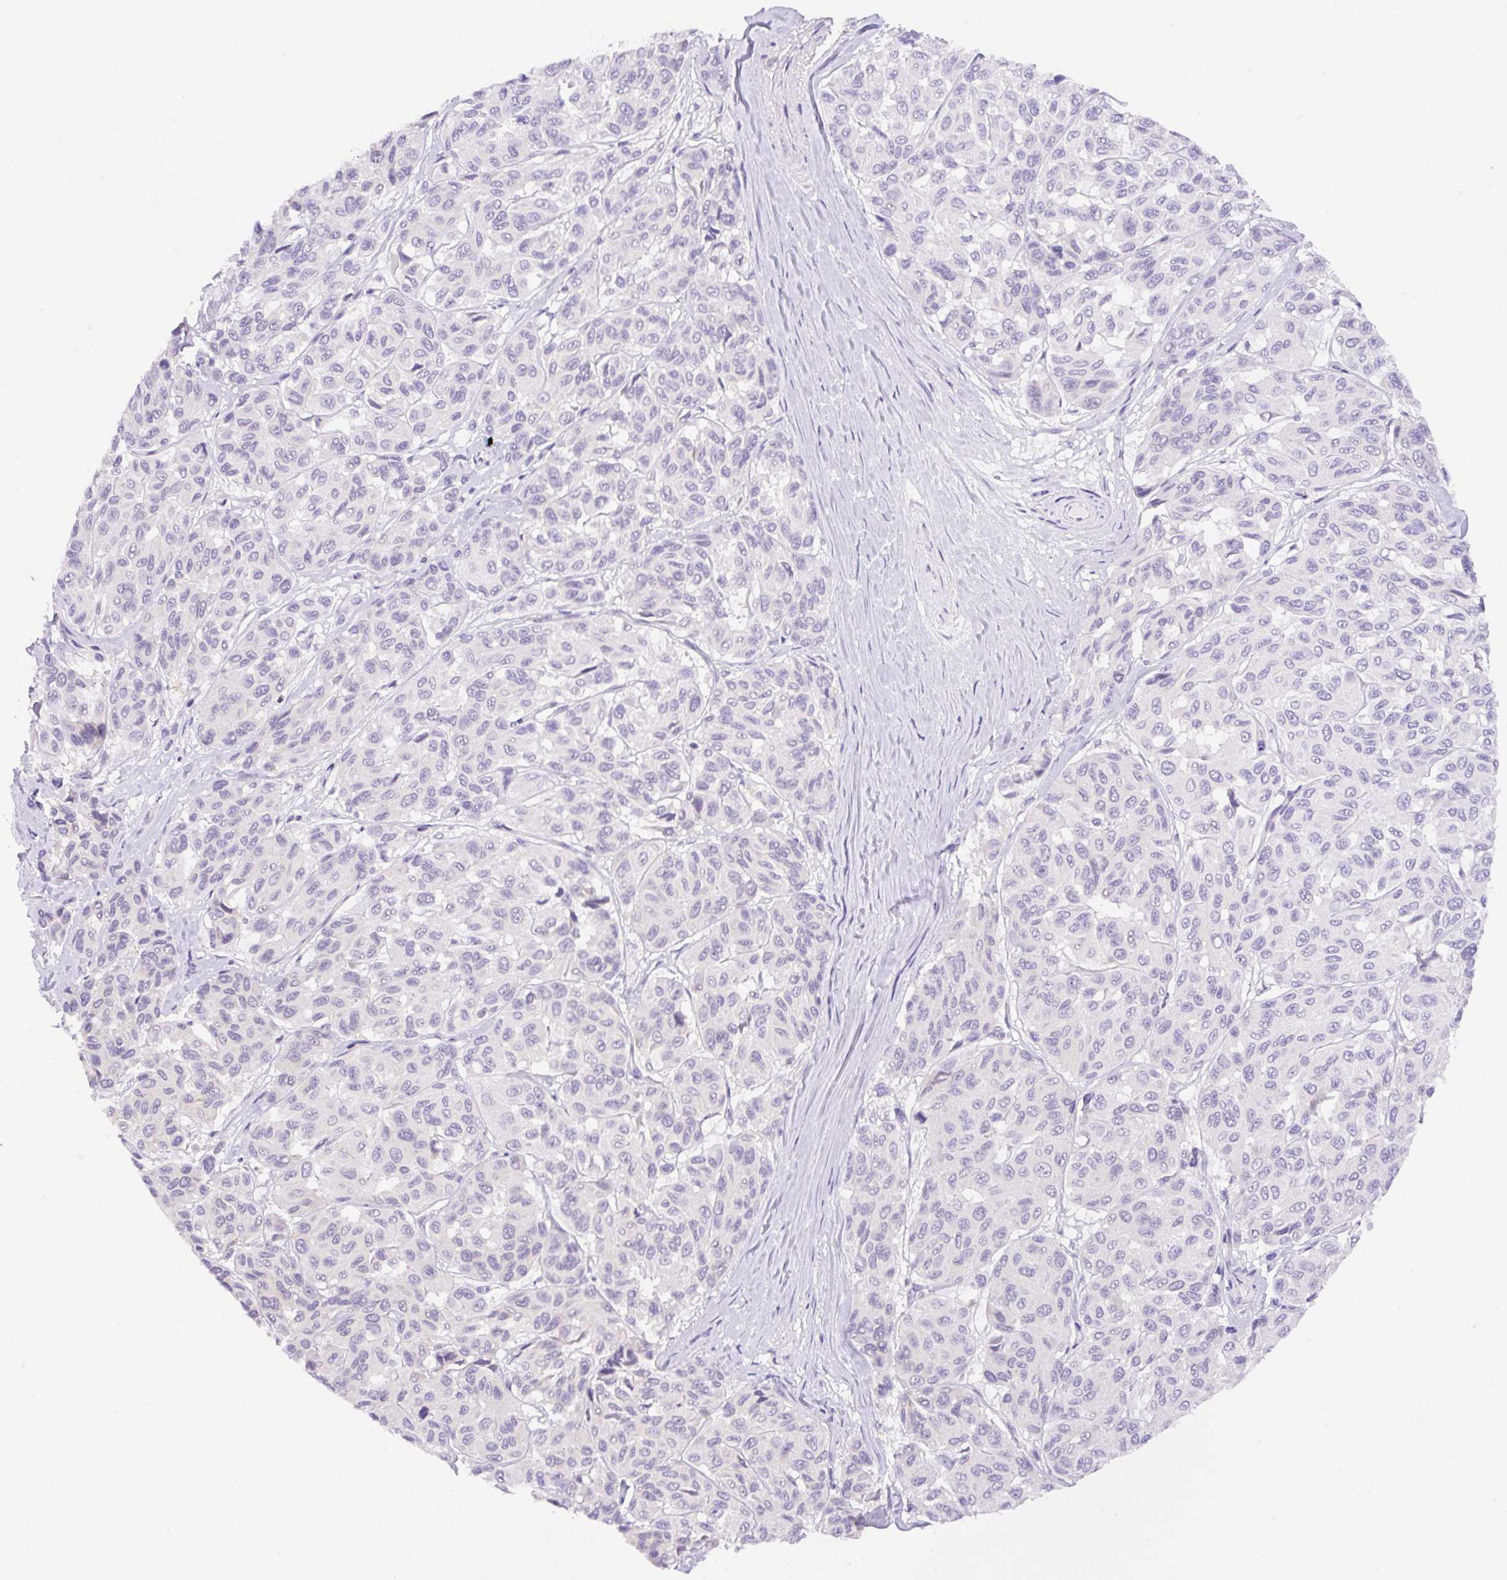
{"staining": {"intensity": "negative", "quantity": "none", "location": "none"}, "tissue": "melanoma", "cell_type": "Tumor cells", "image_type": "cancer", "snomed": [{"axis": "morphology", "description": "Malignant melanoma, NOS"}, {"axis": "topography", "description": "Skin"}], "caption": "There is no significant staining in tumor cells of melanoma.", "gene": "CAMK2B", "patient": {"sex": "female", "age": 66}}